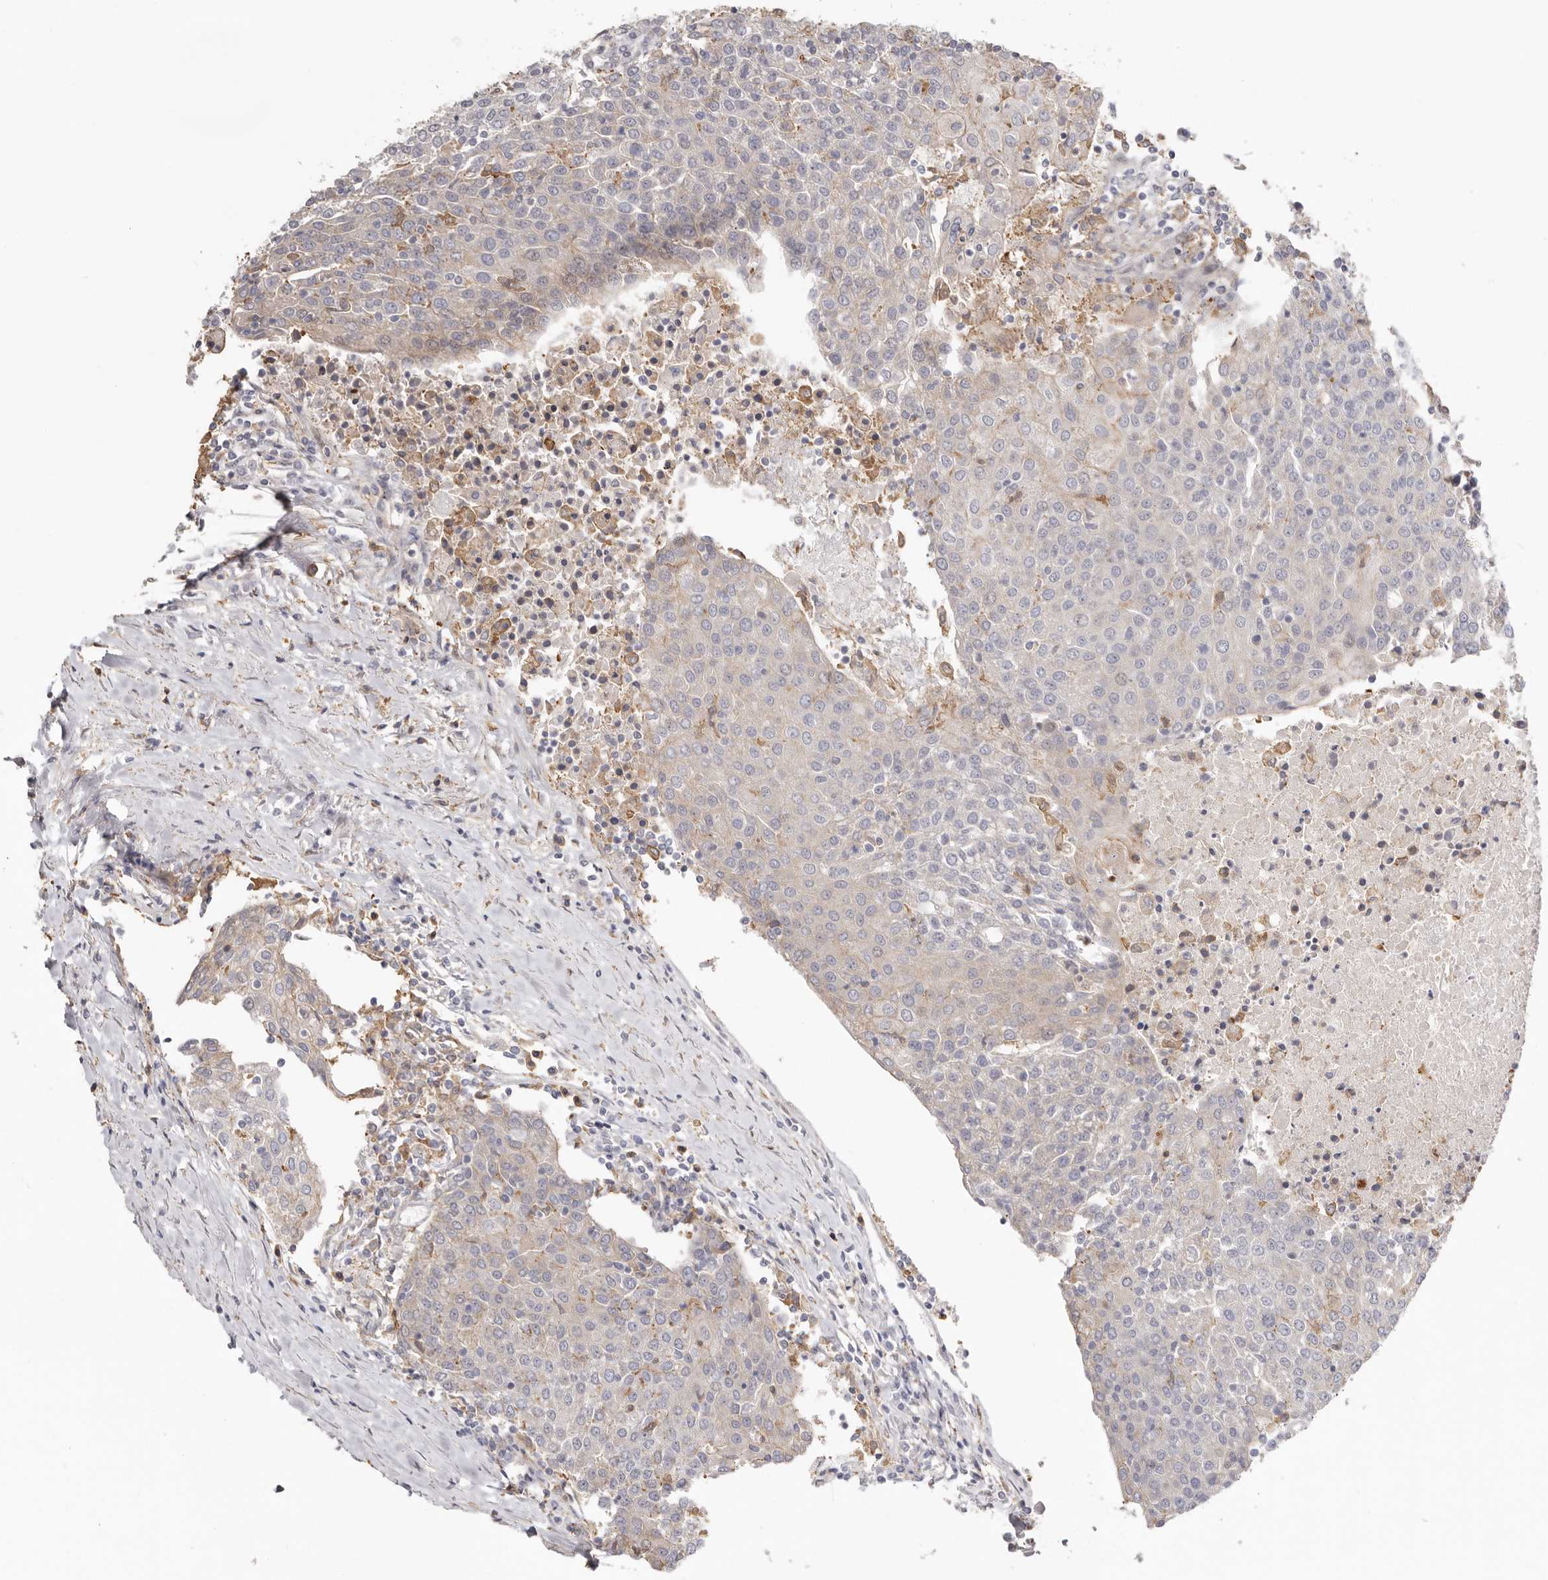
{"staining": {"intensity": "weak", "quantity": "<25%", "location": "cytoplasmic/membranous"}, "tissue": "urothelial cancer", "cell_type": "Tumor cells", "image_type": "cancer", "snomed": [{"axis": "morphology", "description": "Urothelial carcinoma, High grade"}, {"axis": "topography", "description": "Urinary bladder"}], "caption": "Photomicrograph shows no significant protein positivity in tumor cells of urothelial cancer.", "gene": "MSRB2", "patient": {"sex": "female", "age": 85}}